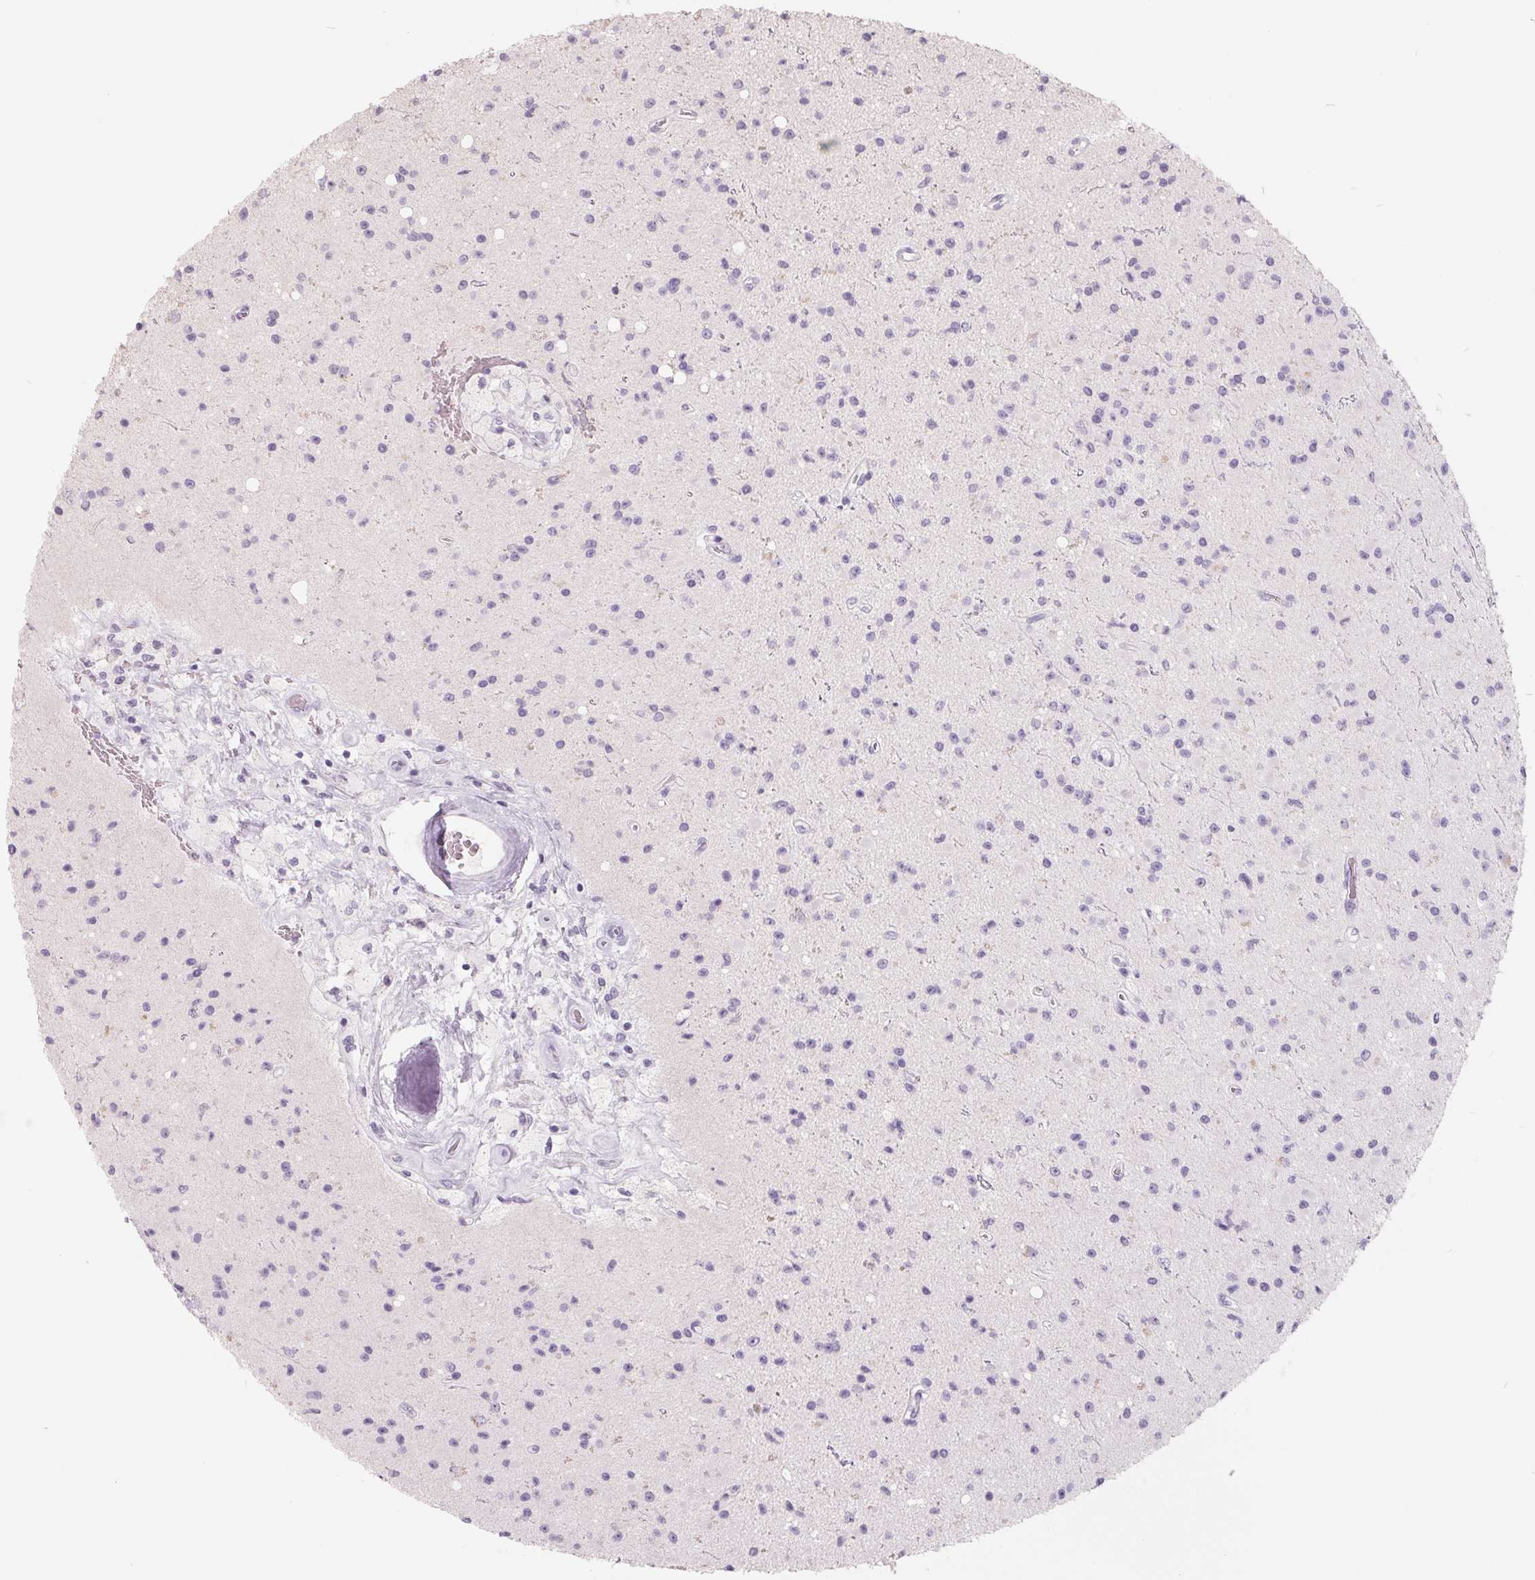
{"staining": {"intensity": "negative", "quantity": "none", "location": "none"}, "tissue": "glioma", "cell_type": "Tumor cells", "image_type": "cancer", "snomed": [{"axis": "morphology", "description": "Glioma, malignant, High grade"}, {"axis": "topography", "description": "Brain"}], "caption": "Immunohistochemical staining of human glioma displays no significant expression in tumor cells.", "gene": "FTCD", "patient": {"sex": "male", "age": 36}}